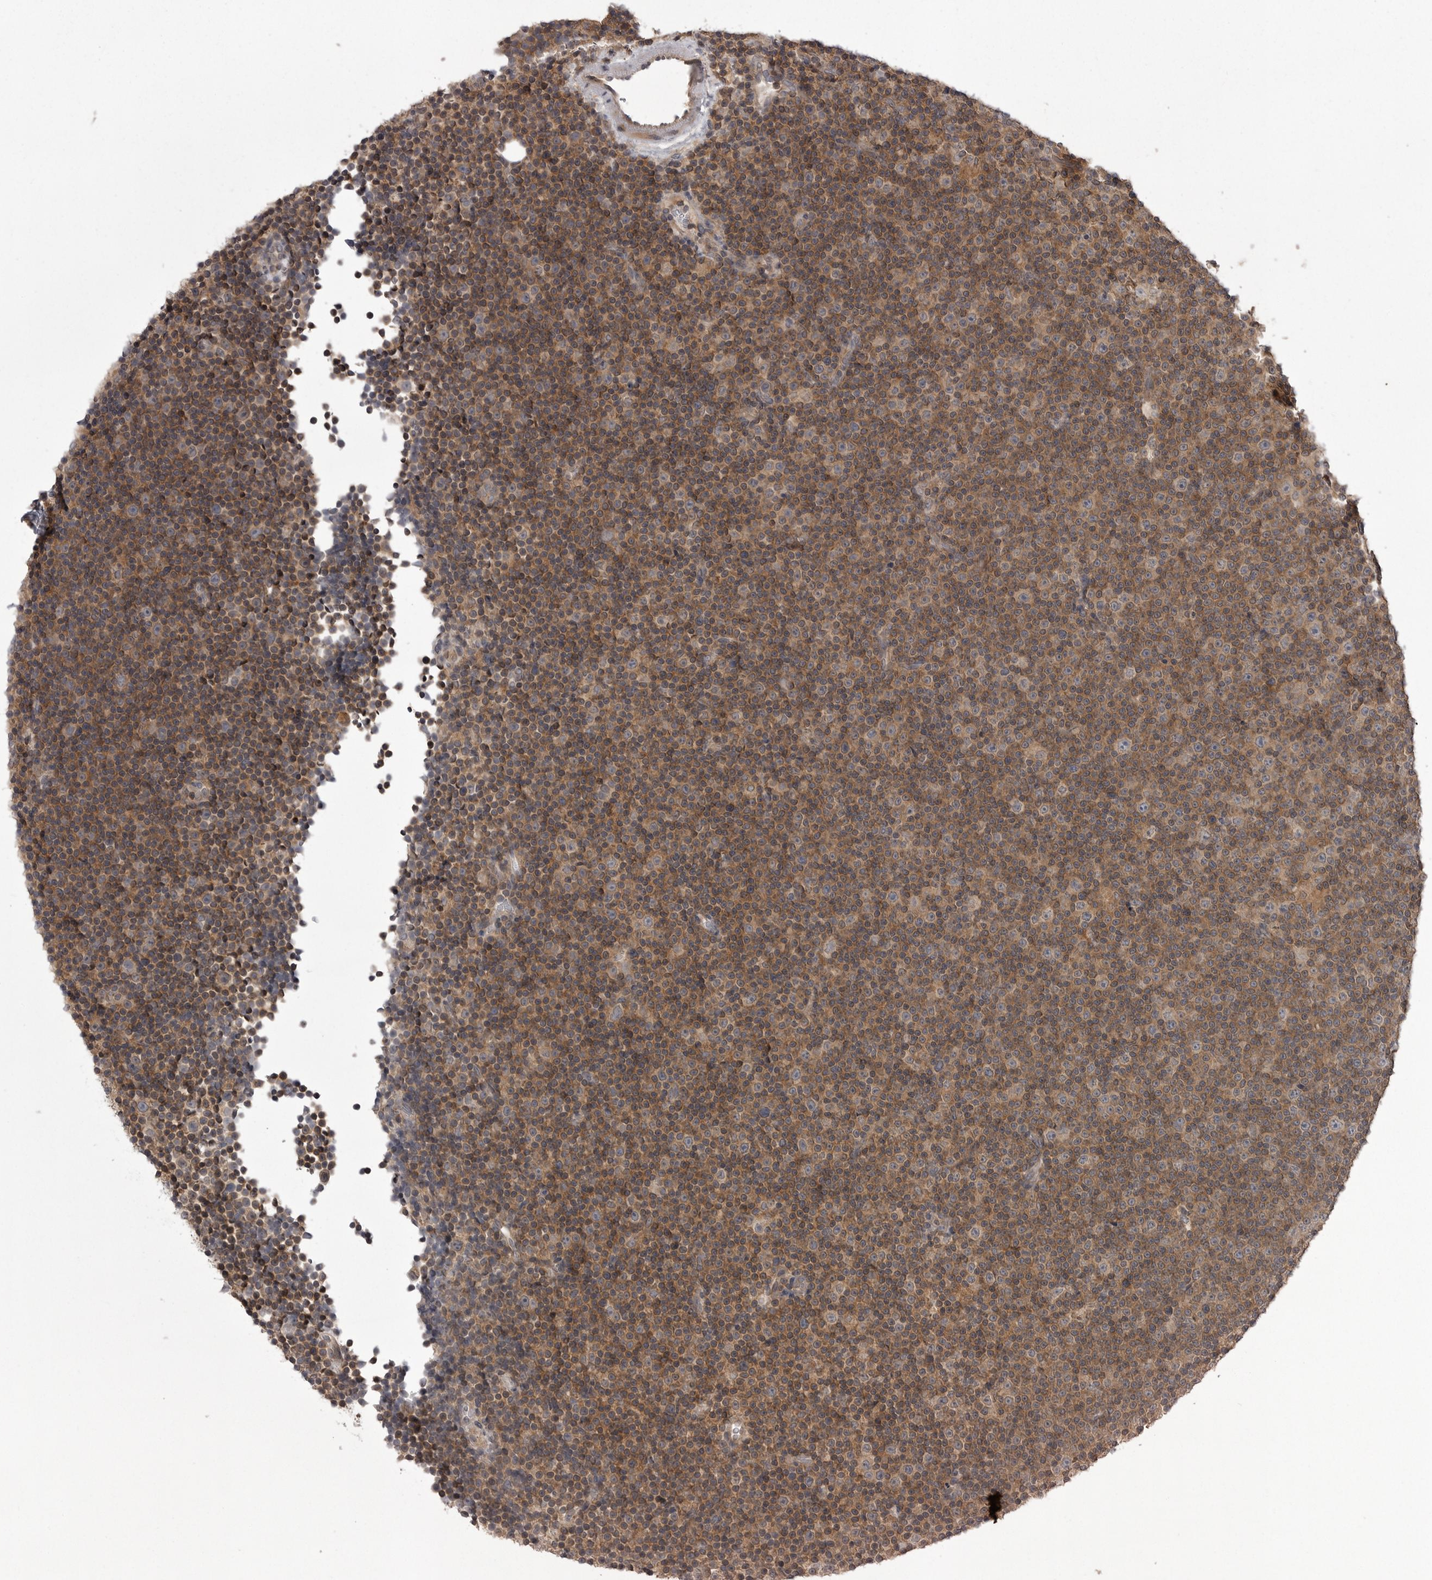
{"staining": {"intensity": "weak", "quantity": ">75%", "location": "cytoplasmic/membranous"}, "tissue": "lymphoma", "cell_type": "Tumor cells", "image_type": "cancer", "snomed": [{"axis": "morphology", "description": "Malignant lymphoma, non-Hodgkin's type, Low grade"}, {"axis": "topography", "description": "Lymph node"}], "caption": "Protein expression analysis of human lymphoma reveals weak cytoplasmic/membranous positivity in approximately >75% of tumor cells.", "gene": "STK24", "patient": {"sex": "female", "age": 67}}